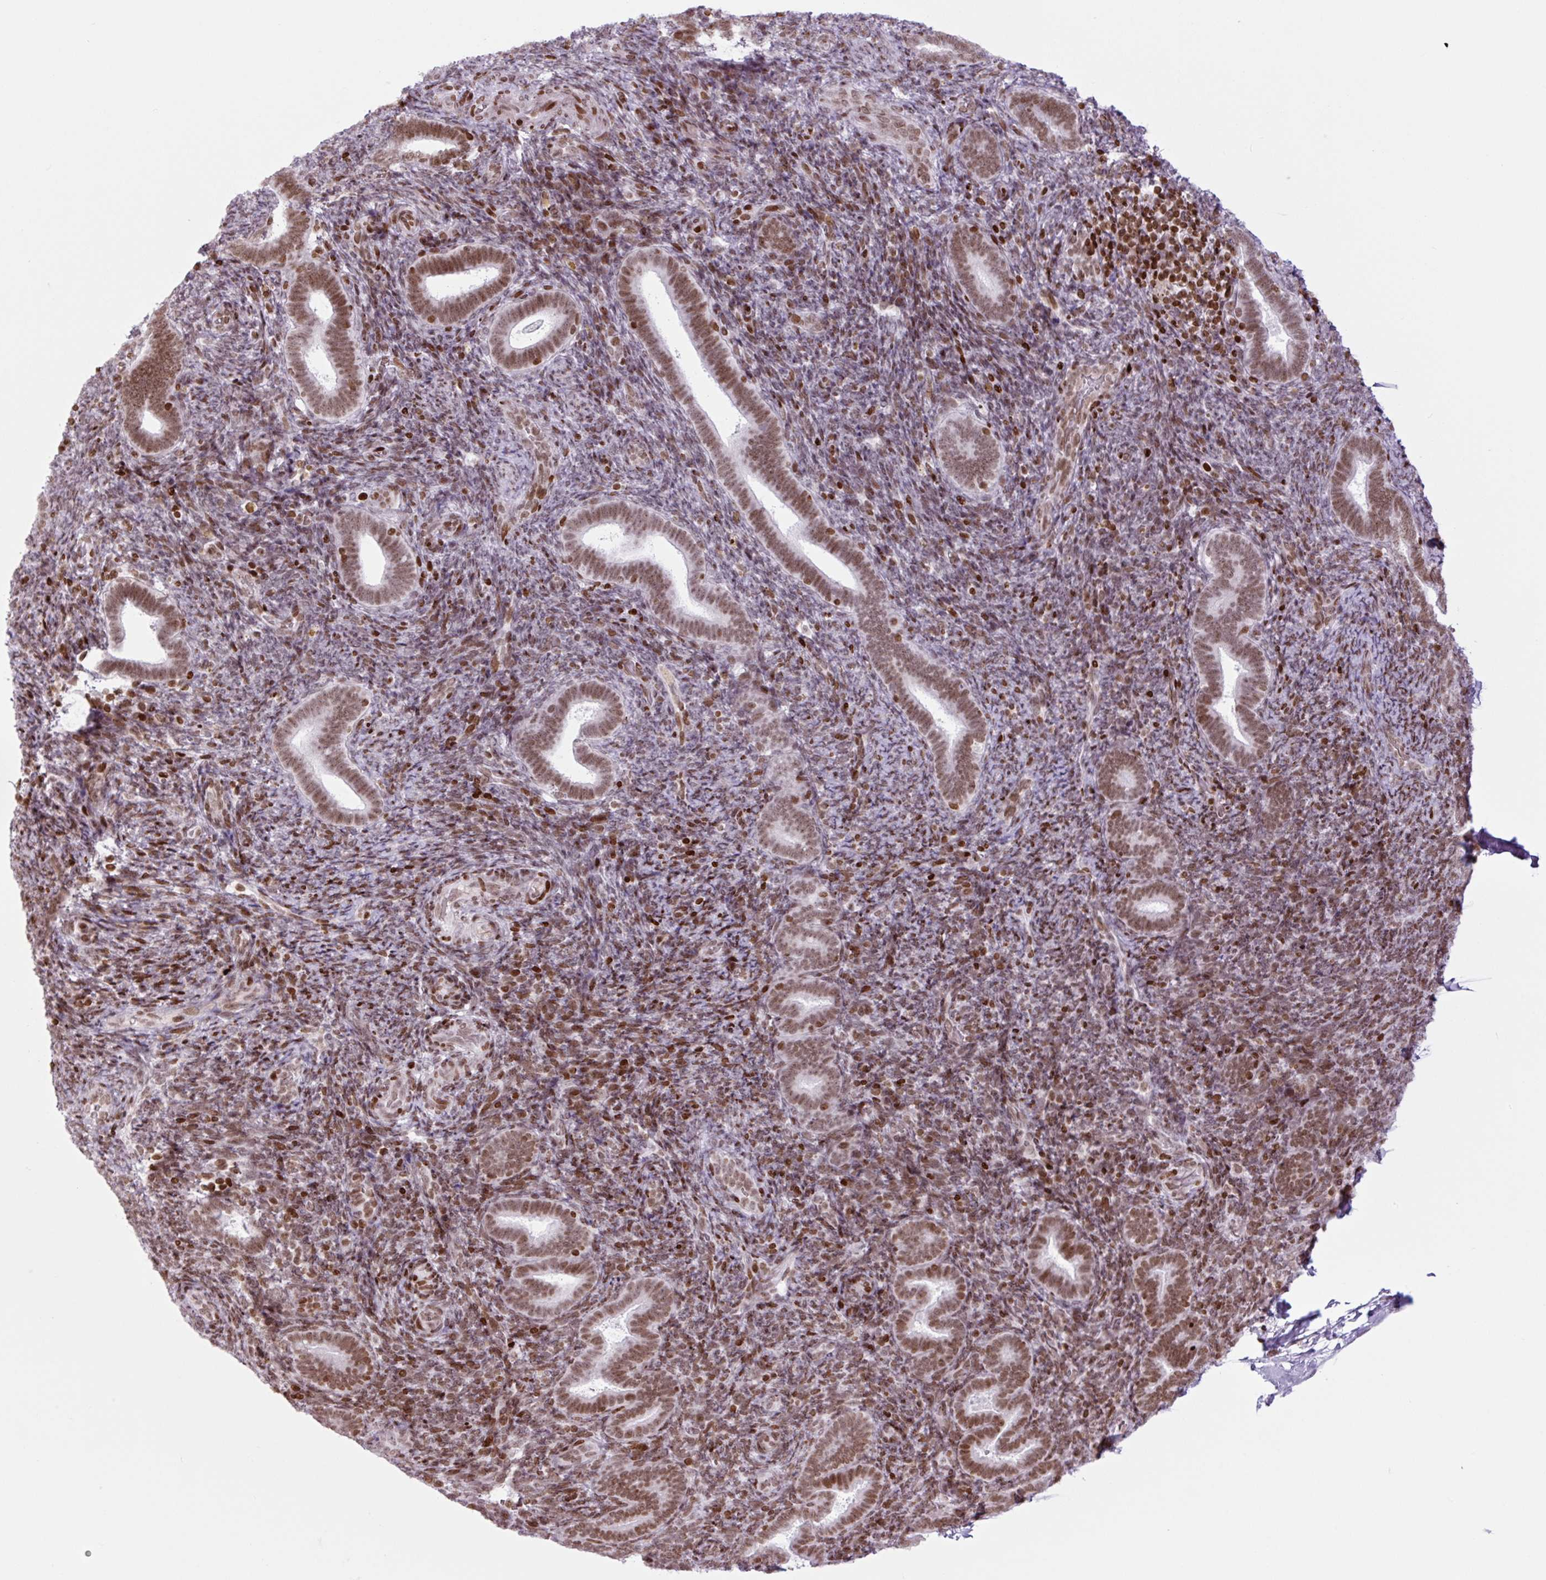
{"staining": {"intensity": "moderate", "quantity": ">75%", "location": "nuclear"}, "tissue": "endometrium", "cell_type": "Cells in endometrial stroma", "image_type": "normal", "snomed": [{"axis": "morphology", "description": "Normal tissue, NOS"}, {"axis": "topography", "description": "Endometrium"}], "caption": "DAB immunohistochemical staining of unremarkable endometrium exhibits moderate nuclear protein expression in about >75% of cells in endometrial stroma. (Stains: DAB in brown, nuclei in blue, Microscopy: brightfield microscopy at high magnification).", "gene": "H1", "patient": {"sex": "female", "age": 34}}